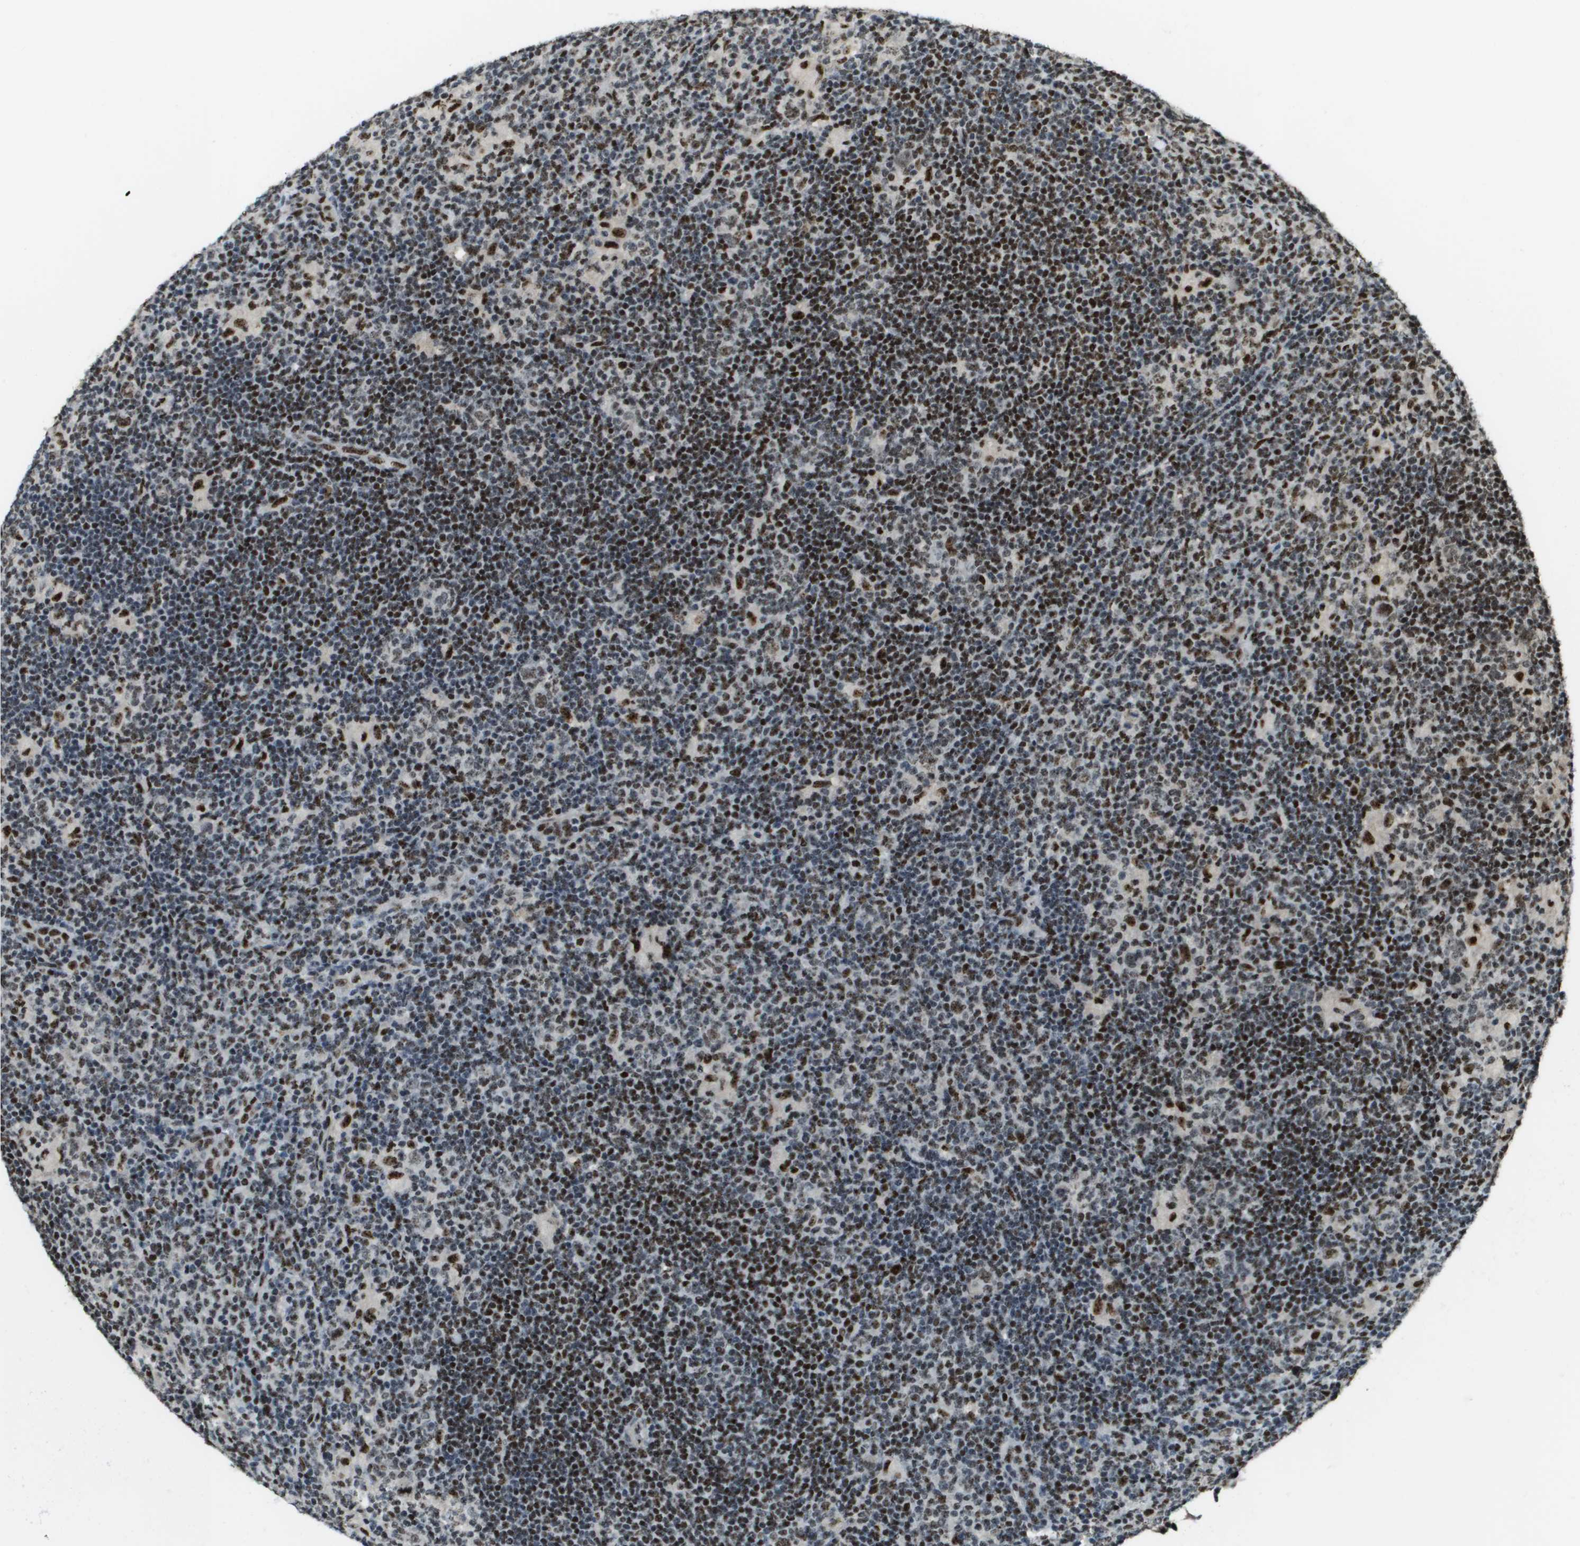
{"staining": {"intensity": "moderate", "quantity": ">75%", "location": "nuclear"}, "tissue": "lymphoma", "cell_type": "Tumor cells", "image_type": "cancer", "snomed": [{"axis": "morphology", "description": "Hodgkin's disease, NOS"}, {"axis": "topography", "description": "Lymph node"}], "caption": "Immunohistochemical staining of lymphoma reveals moderate nuclear protein expression in about >75% of tumor cells. (DAB (3,3'-diaminobenzidine) IHC with brightfield microscopy, high magnification).", "gene": "SP100", "patient": {"sex": "female", "age": 57}}